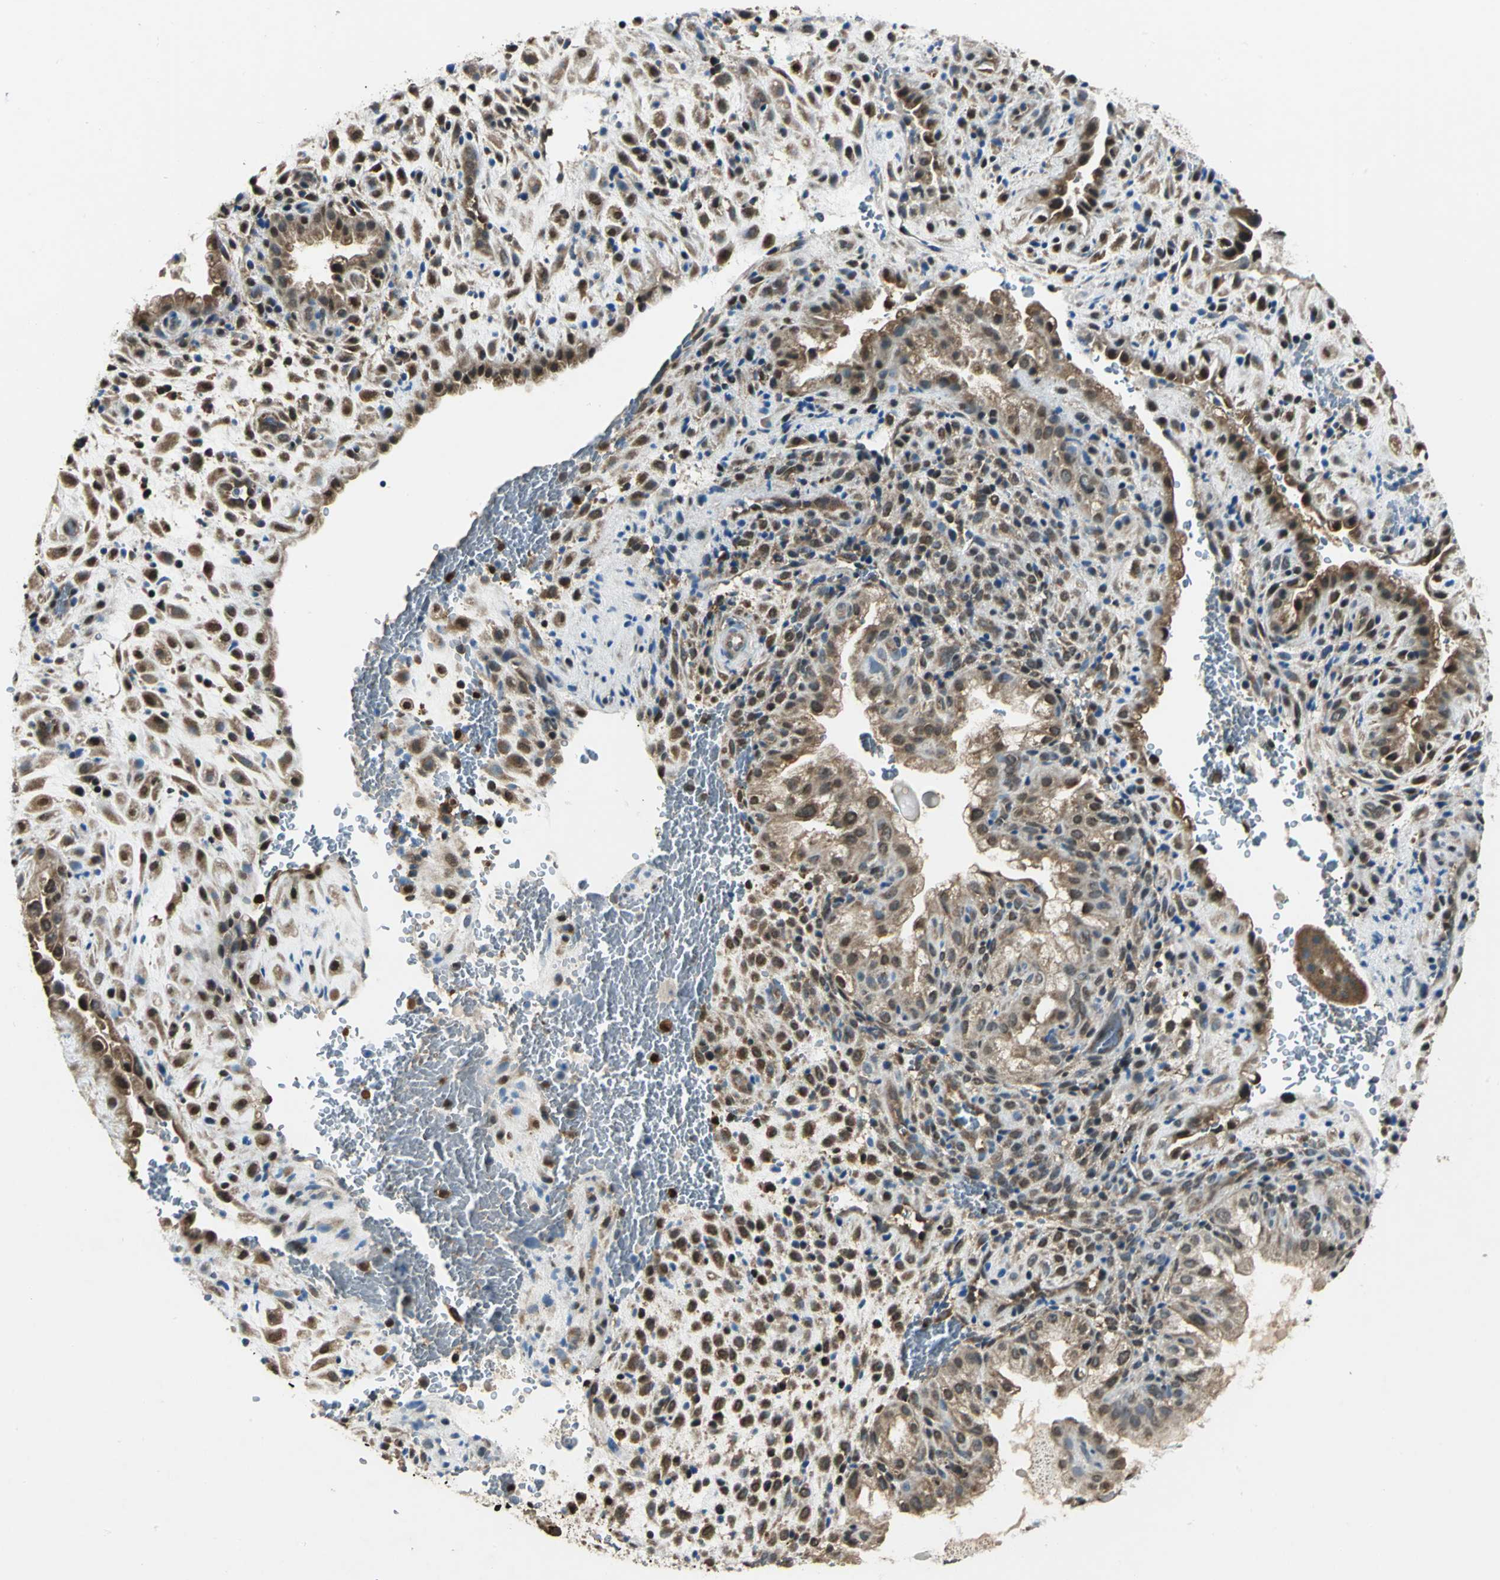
{"staining": {"intensity": "weak", "quantity": ">75%", "location": "cytoplasmic/membranous,nuclear"}, "tissue": "placenta", "cell_type": "Decidual cells", "image_type": "normal", "snomed": [{"axis": "morphology", "description": "Normal tissue, NOS"}, {"axis": "topography", "description": "Placenta"}], "caption": "Weak cytoplasmic/membranous,nuclear positivity for a protein is present in about >75% of decidual cells of benign placenta using immunohistochemistry (IHC).", "gene": "PPP1R13L", "patient": {"sex": "female", "age": 35}}